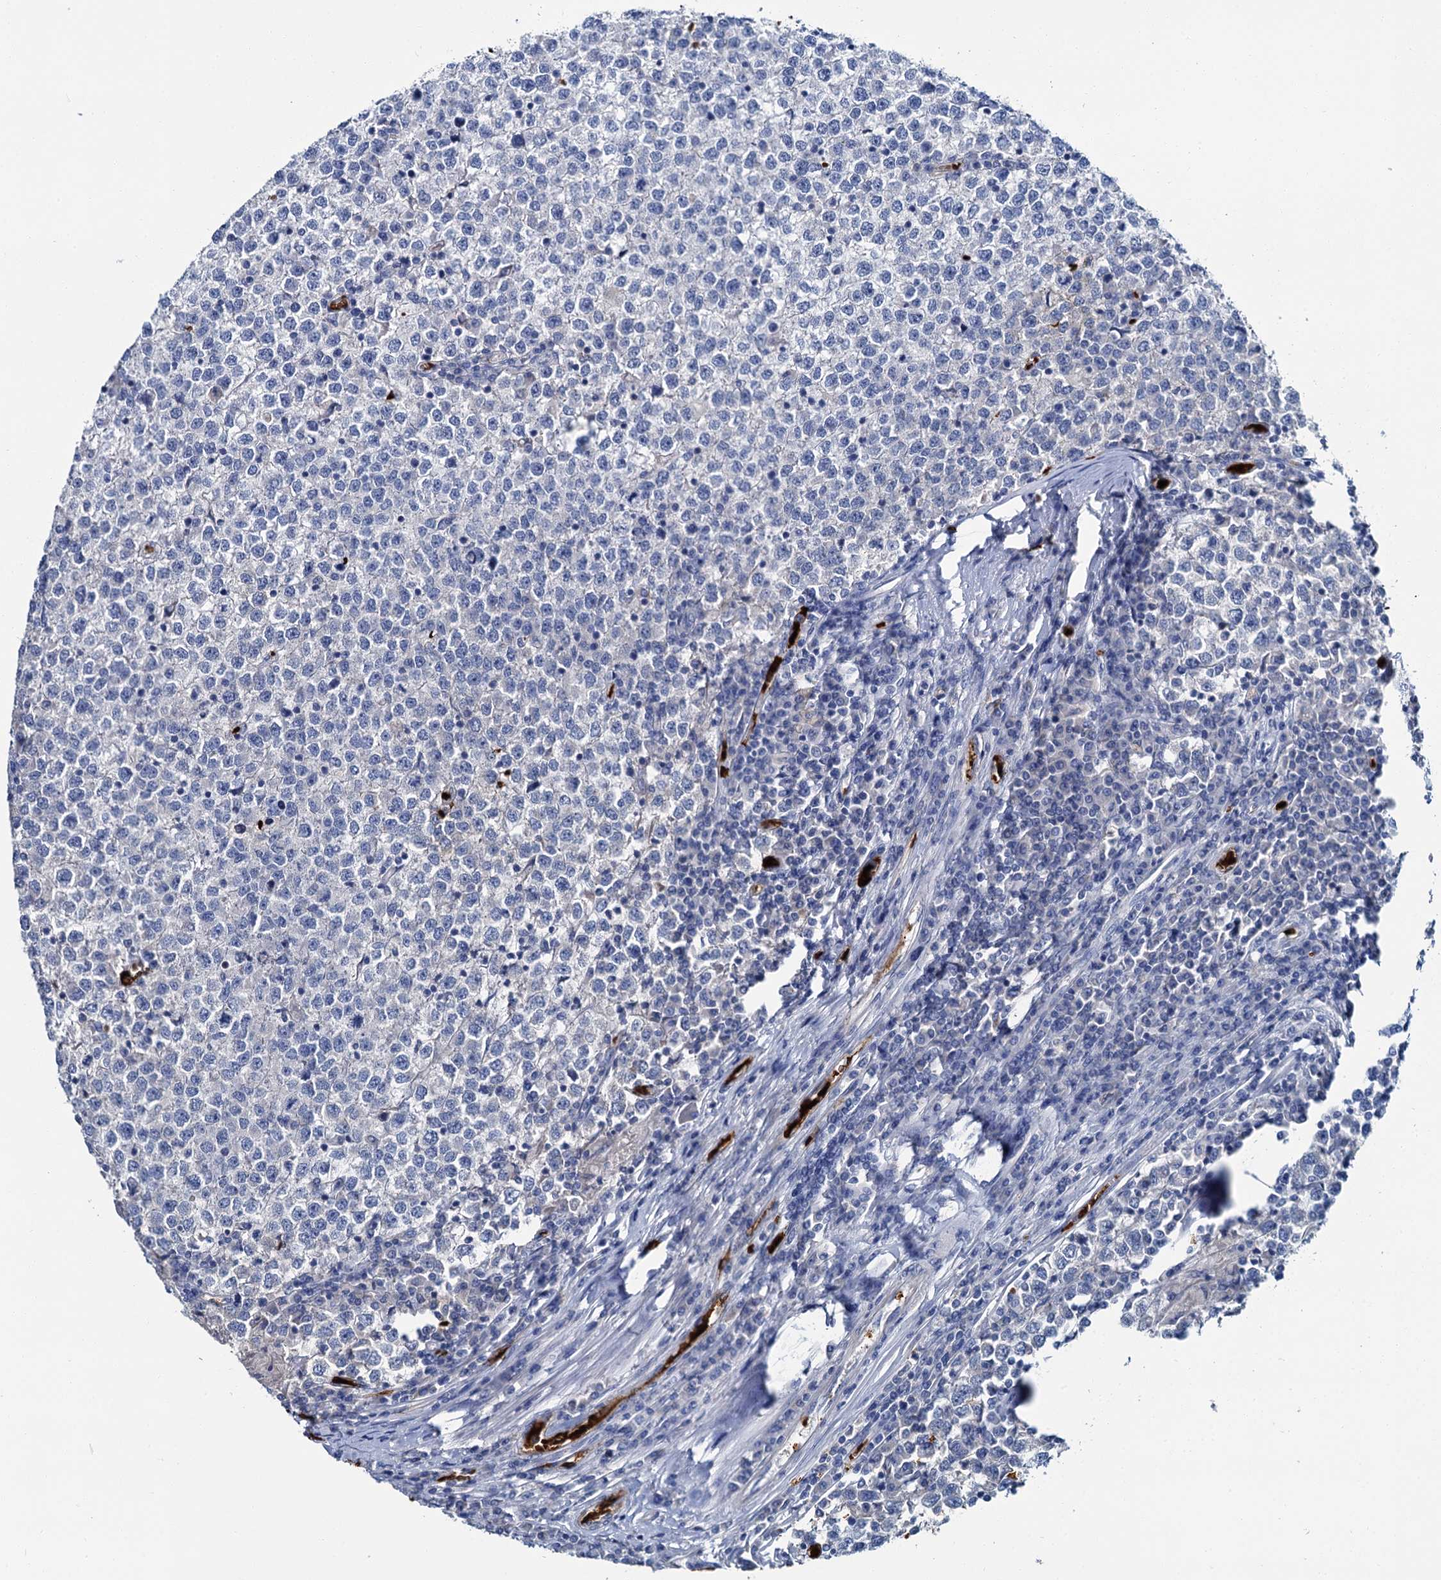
{"staining": {"intensity": "negative", "quantity": "none", "location": "none"}, "tissue": "testis cancer", "cell_type": "Tumor cells", "image_type": "cancer", "snomed": [{"axis": "morphology", "description": "Seminoma, NOS"}, {"axis": "topography", "description": "Testis"}], "caption": "Immunohistochemistry photomicrograph of neoplastic tissue: testis seminoma stained with DAB (3,3'-diaminobenzidine) shows no significant protein positivity in tumor cells.", "gene": "ATG2A", "patient": {"sex": "male", "age": 65}}